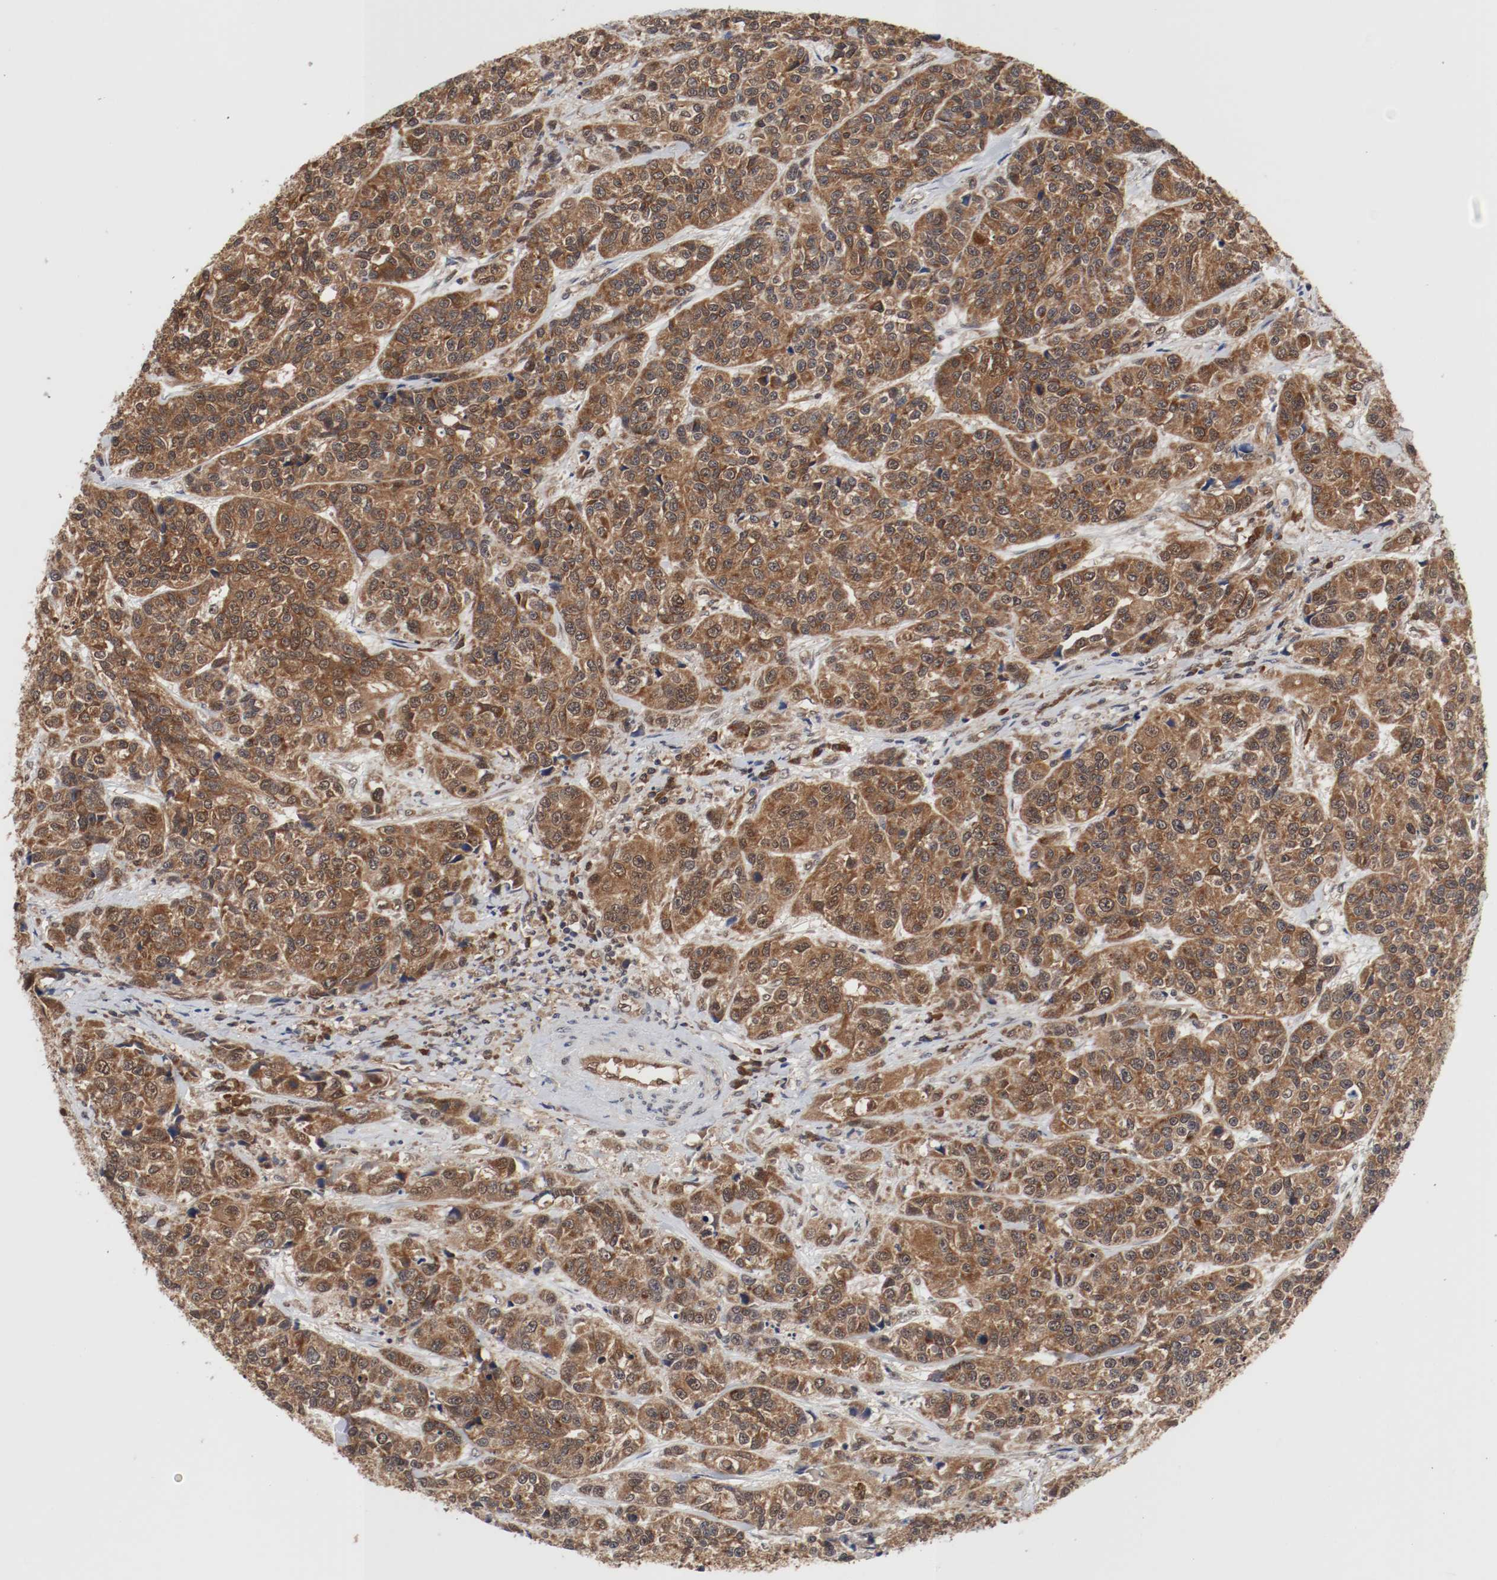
{"staining": {"intensity": "moderate", "quantity": ">75%", "location": "cytoplasmic/membranous,nuclear"}, "tissue": "urothelial cancer", "cell_type": "Tumor cells", "image_type": "cancer", "snomed": [{"axis": "morphology", "description": "Urothelial carcinoma, High grade"}, {"axis": "topography", "description": "Urinary bladder"}], "caption": "Human urothelial cancer stained with a brown dye displays moderate cytoplasmic/membranous and nuclear positive positivity in approximately >75% of tumor cells.", "gene": "AFG3L2", "patient": {"sex": "female", "age": 81}}